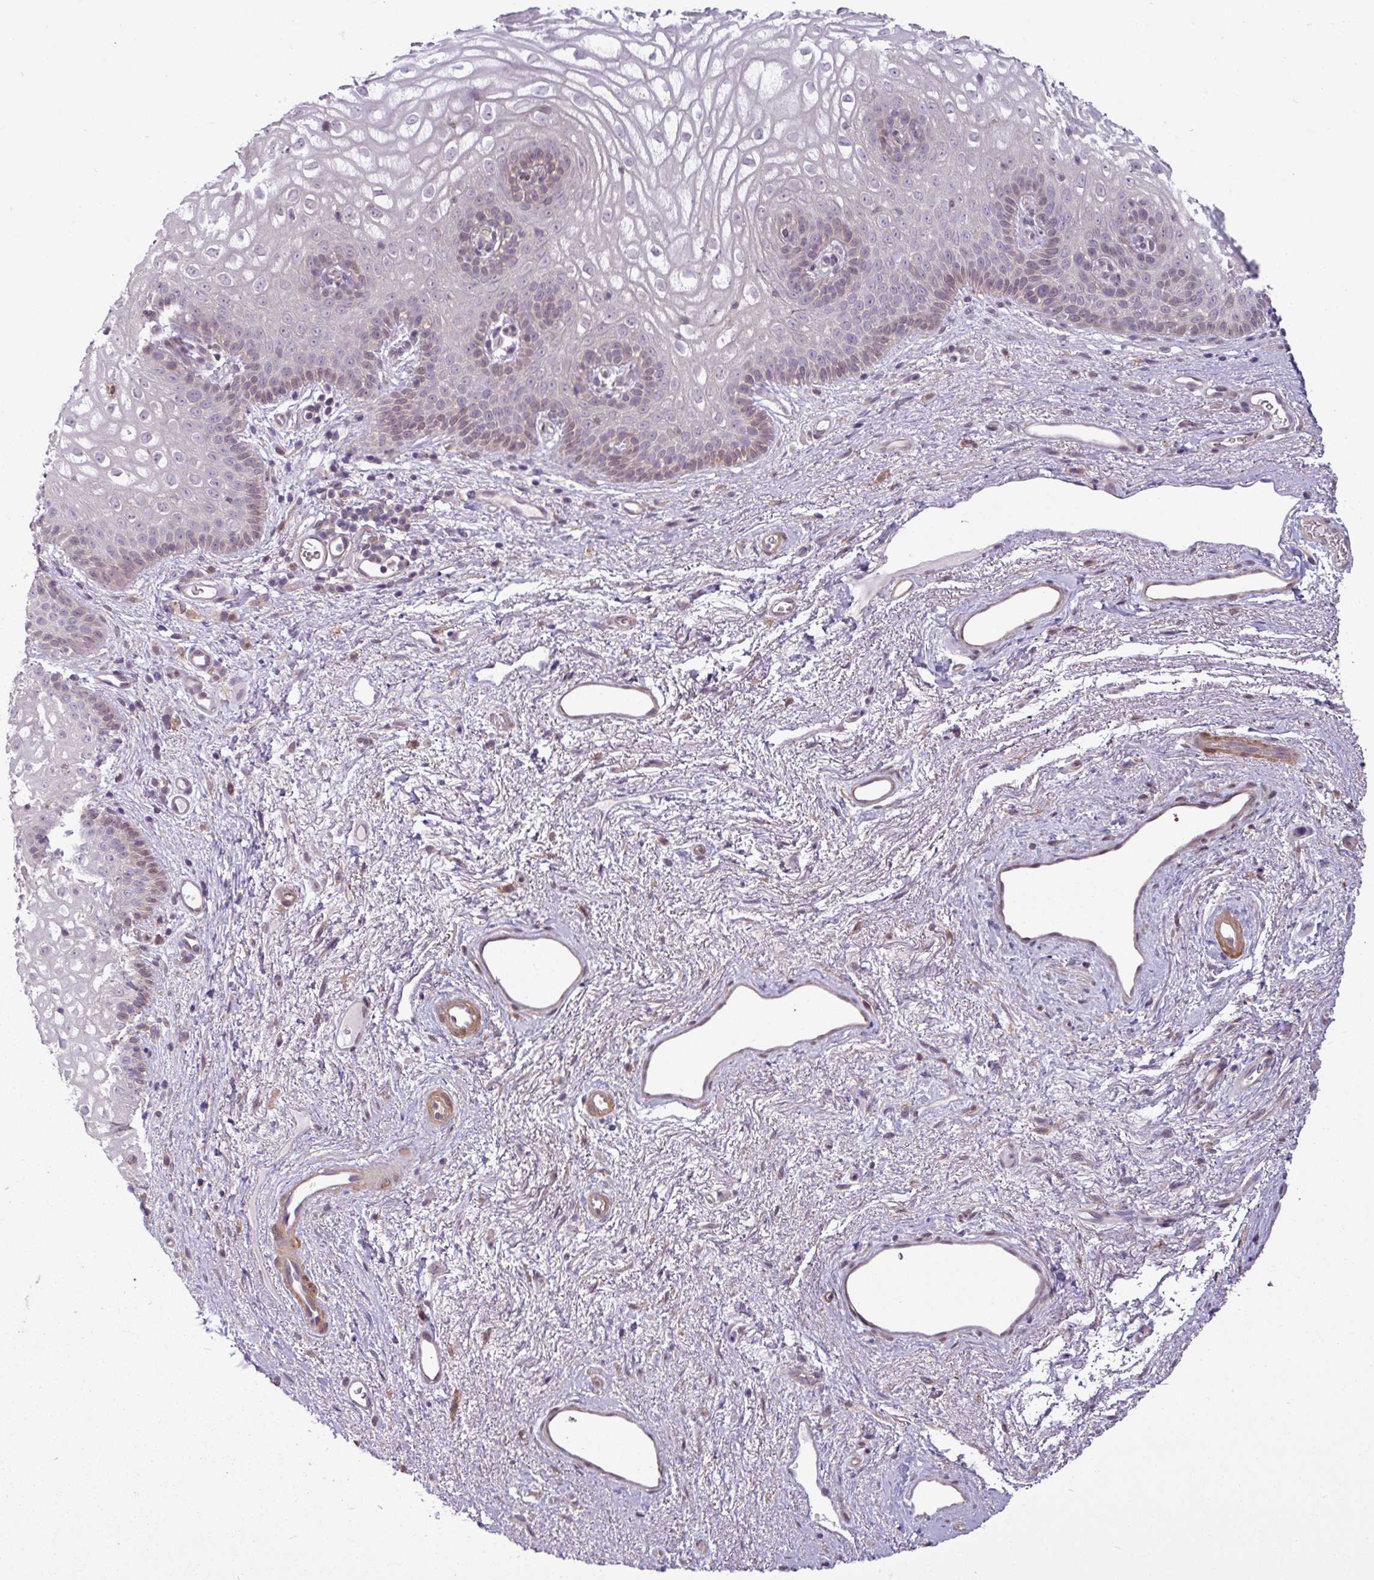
{"staining": {"intensity": "weak", "quantity": "<25%", "location": "cytoplasmic/membranous"}, "tissue": "vagina", "cell_type": "Squamous epithelial cells", "image_type": "normal", "snomed": [{"axis": "morphology", "description": "Normal tissue, NOS"}, {"axis": "topography", "description": "Vagina"}], "caption": "IHC of benign vagina shows no expression in squamous epithelial cells.", "gene": "SH3BGRL", "patient": {"sex": "female", "age": 47}}